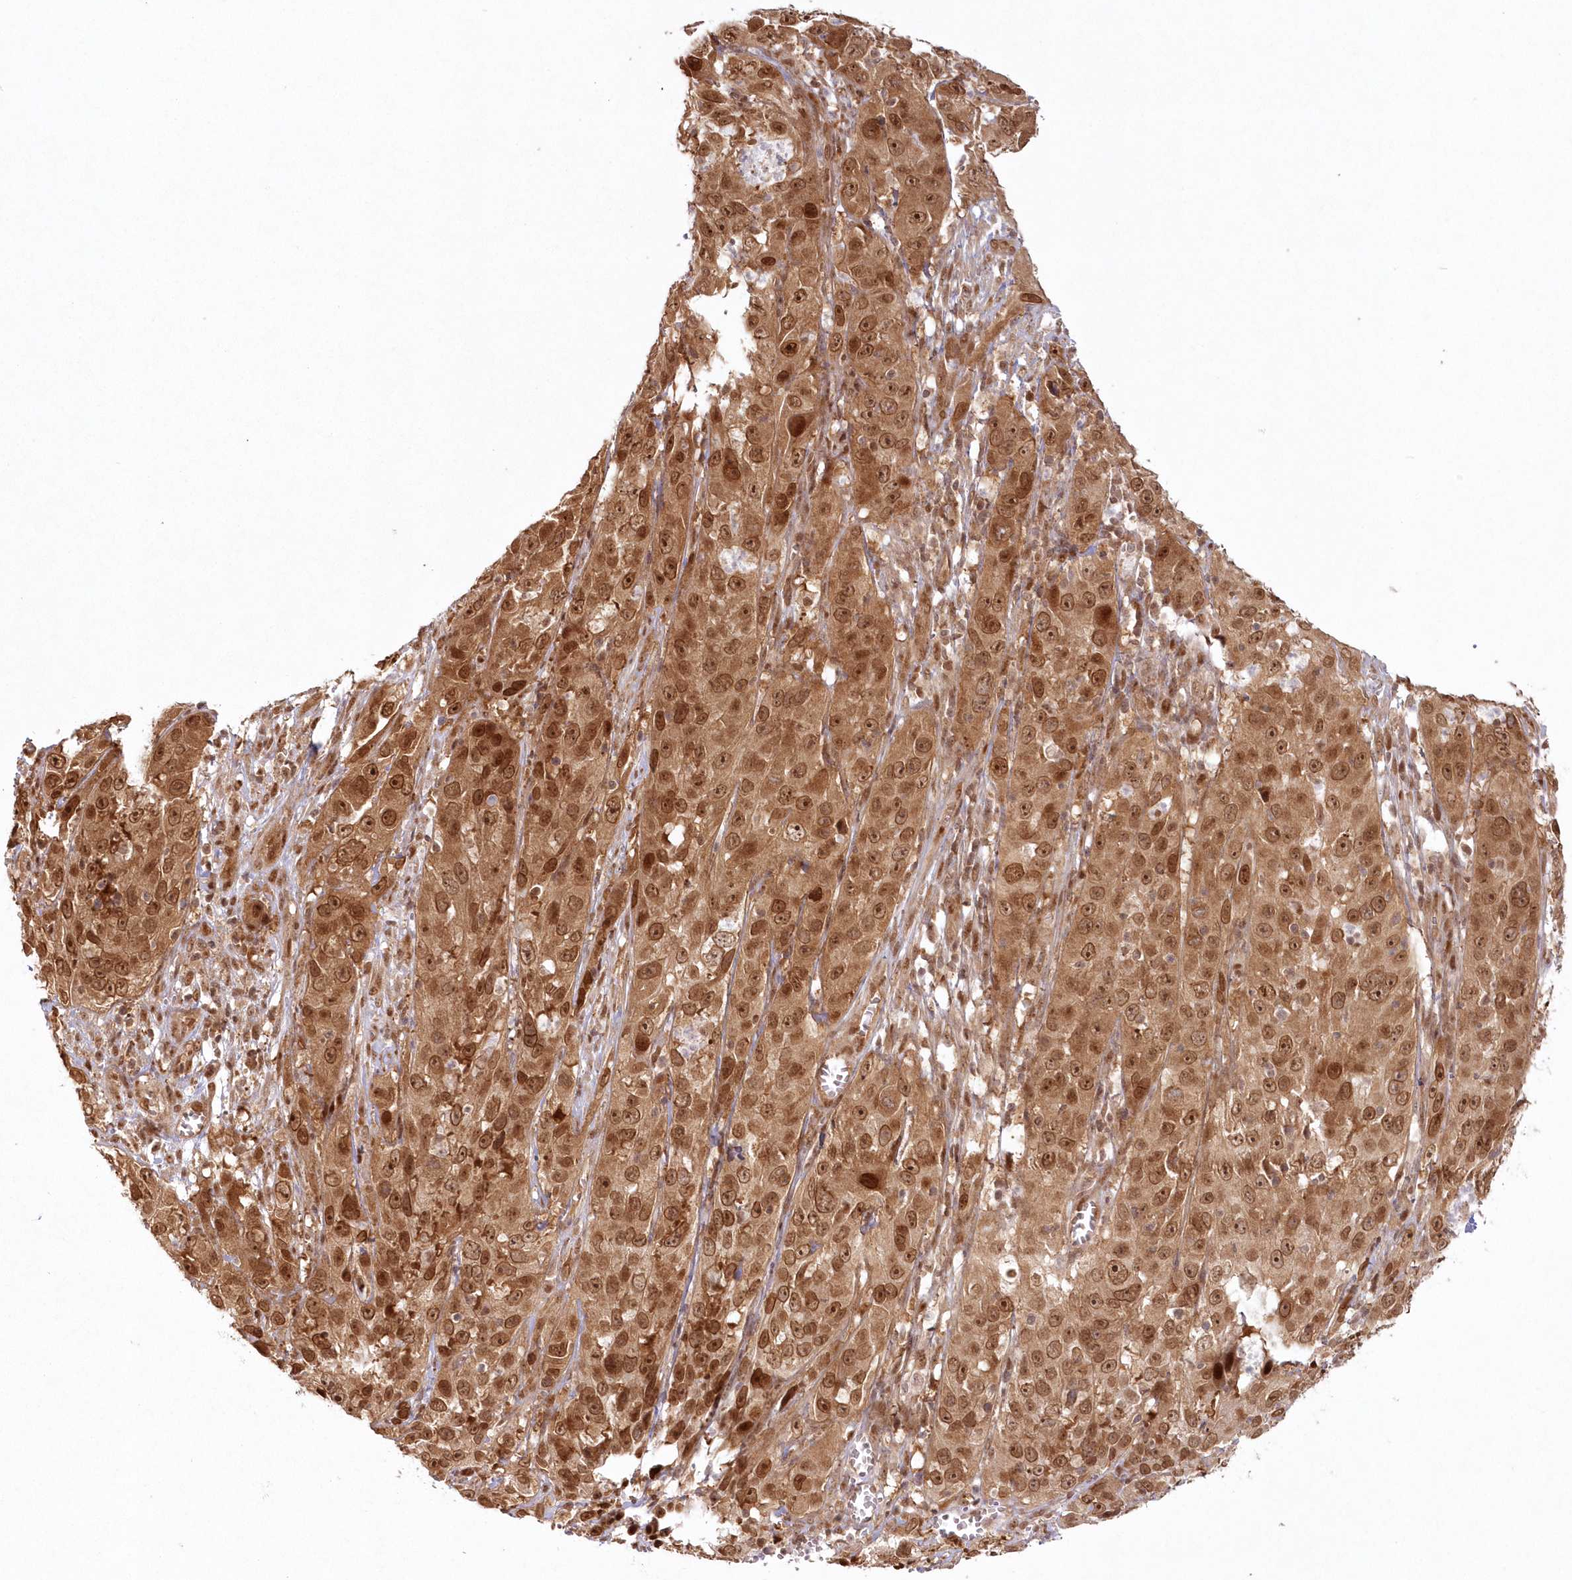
{"staining": {"intensity": "strong", "quantity": ">75%", "location": "cytoplasmic/membranous,nuclear"}, "tissue": "cervical cancer", "cell_type": "Tumor cells", "image_type": "cancer", "snomed": [{"axis": "morphology", "description": "Squamous cell carcinoma, NOS"}, {"axis": "topography", "description": "Cervix"}], "caption": "Cervical squamous cell carcinoma stained with DAB immunohistochemistry displays high levels of strong cytoplasmic/membranous and nuclear expression in approximately >75% of tumor cells.", "gene": "TOGARAM2", "patient": {"sex": "female", "age": 32}}